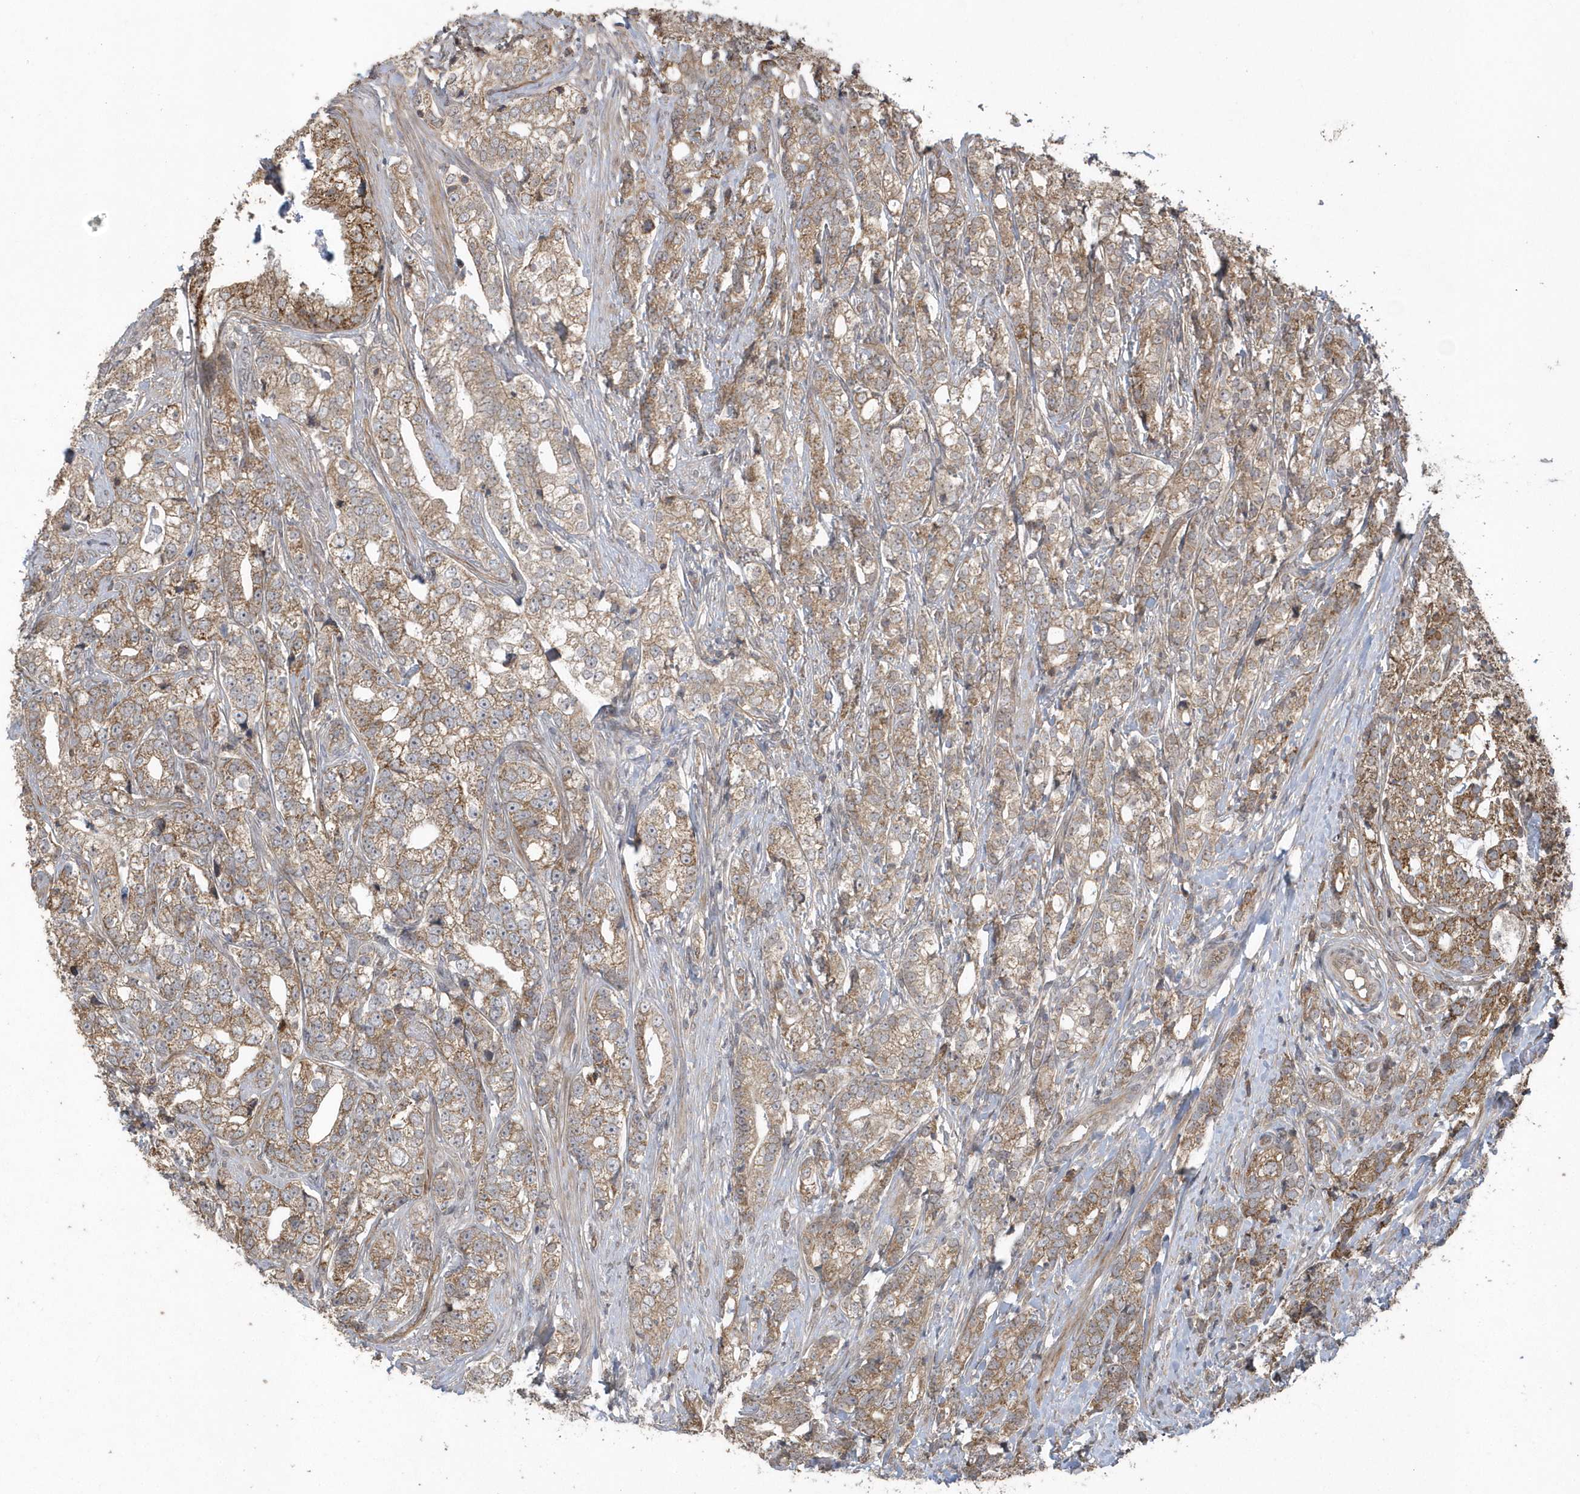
{"staining": {"intensity": "strong", "quantity": ">75%", "location": "cytoplasmic/membranous"}, "tissue": "prostate cancer", "cell_type": "Tumor cells", "image_type": "cancer", "snomed": [{"axis": "morphology", "description": "Adenocarcinoma, High grade"}, {"axis": "topography", "description": "Prostate"}], "caption": "The histopathology image exhibits staining of prostate adenocarcinoma (high-grade), revealing strong cytoplasmic/membranous protein positivity (brown color) within tumor cells.", "gene": "HERPUD1", "patient": {"sex": "male", "age": 69}}